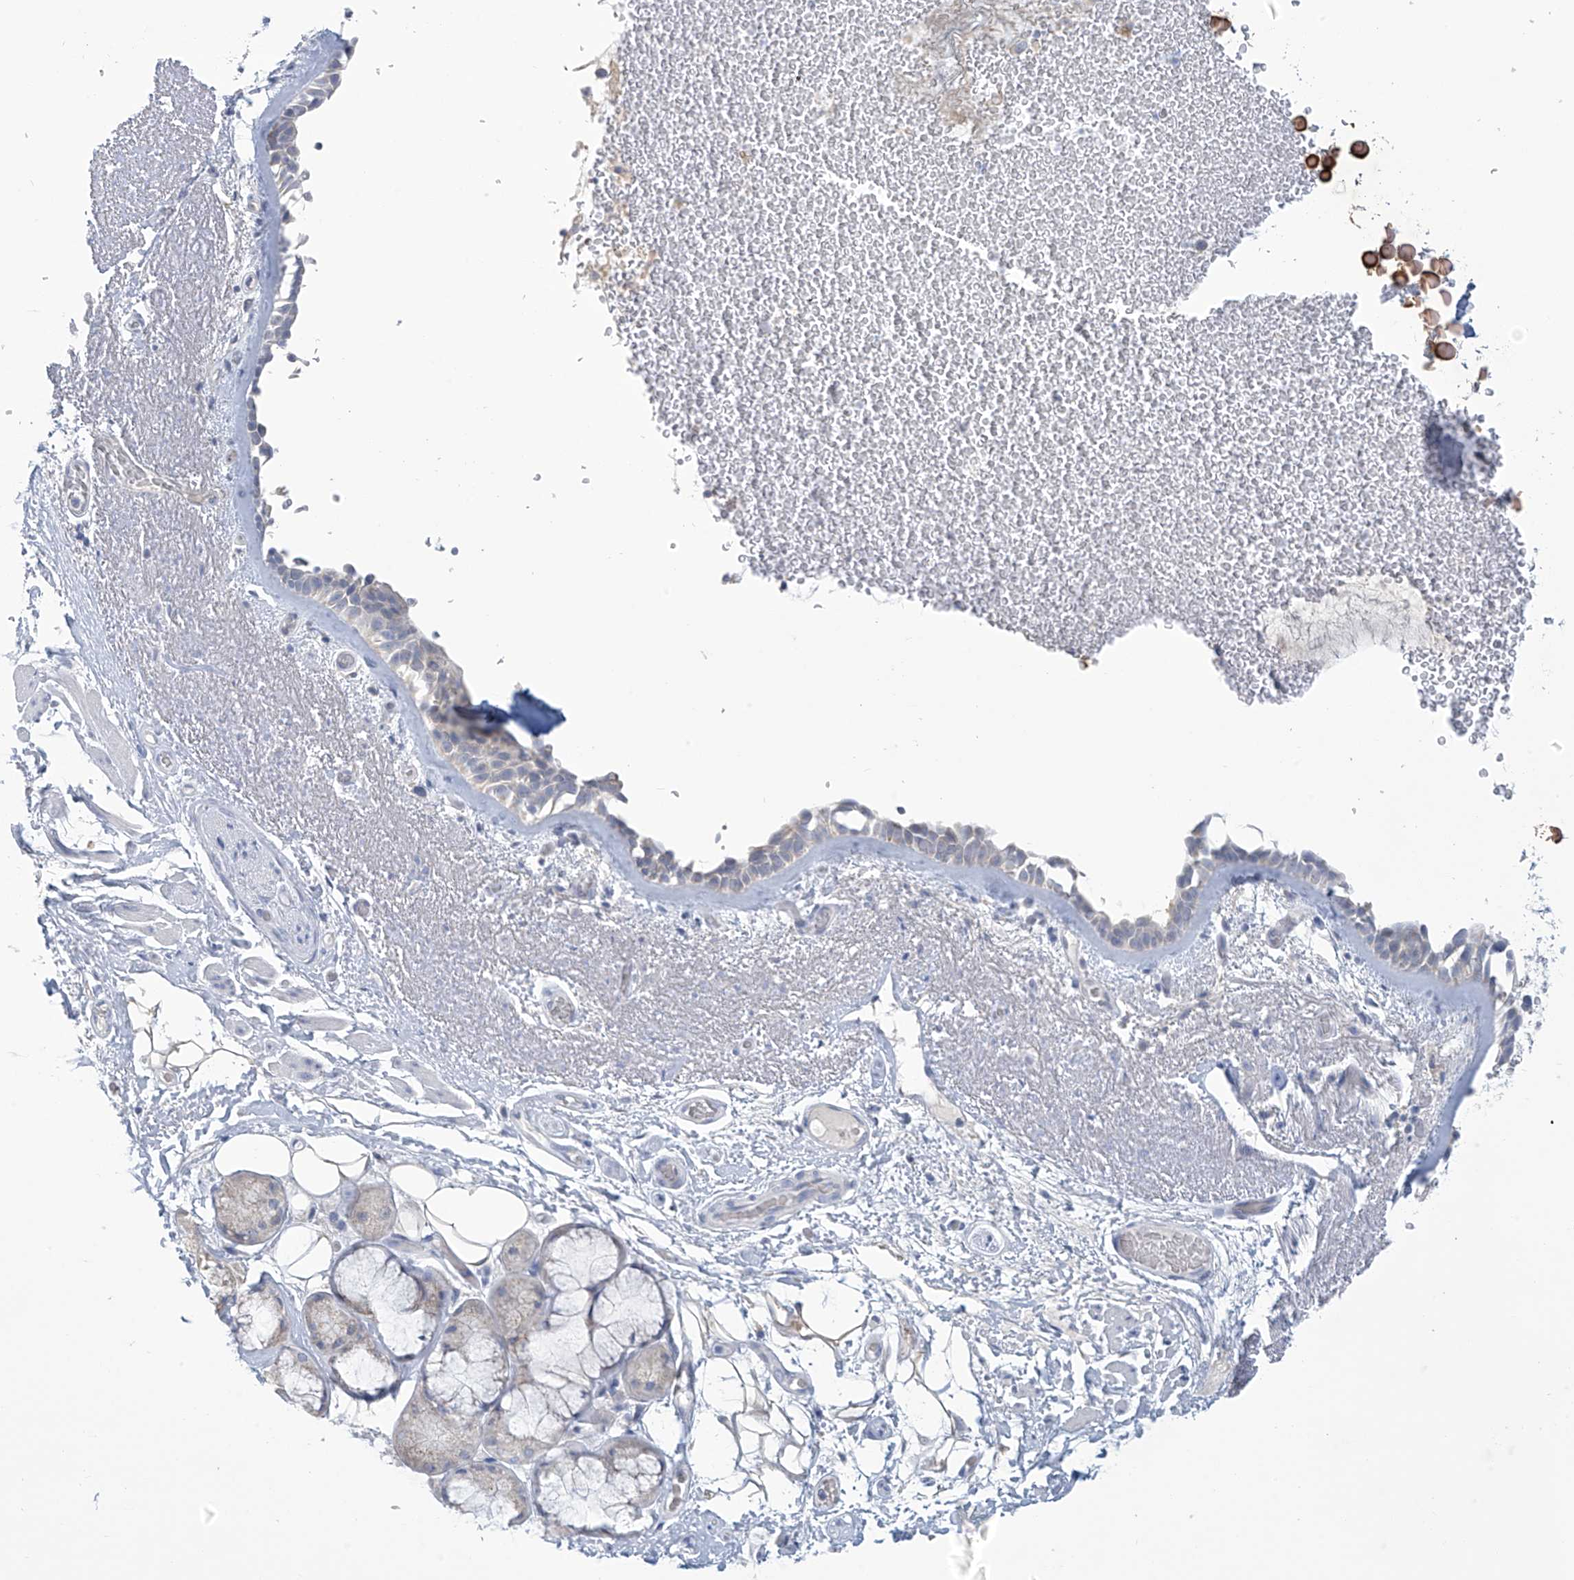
{"staining": {"intensity": "negative", "quantity": "none", "location": "none"}, "tissue": "bronchus", "cell_type": "Respiratory epithelial cells", "image_type": "normal", "snomed": [{"axis": "morphology", "description": "Normal tissue, NOS"}, {"axis": "morphology", "description": "Squamous cell carcinoma, NOS"}, {"axis": "topography", "description": "Lymph node"}, {"axis": "topography", "description": "Bronchus"}, {"axis": "topography", "description": "Lung"}], "caption": "DAB immunohistochemical staining of unremarkable human bronchus exhibits no significant staining in respiratory epithelial cells.", "gene": "IBA57", "patient": {"sex": "male", "age": 66}}